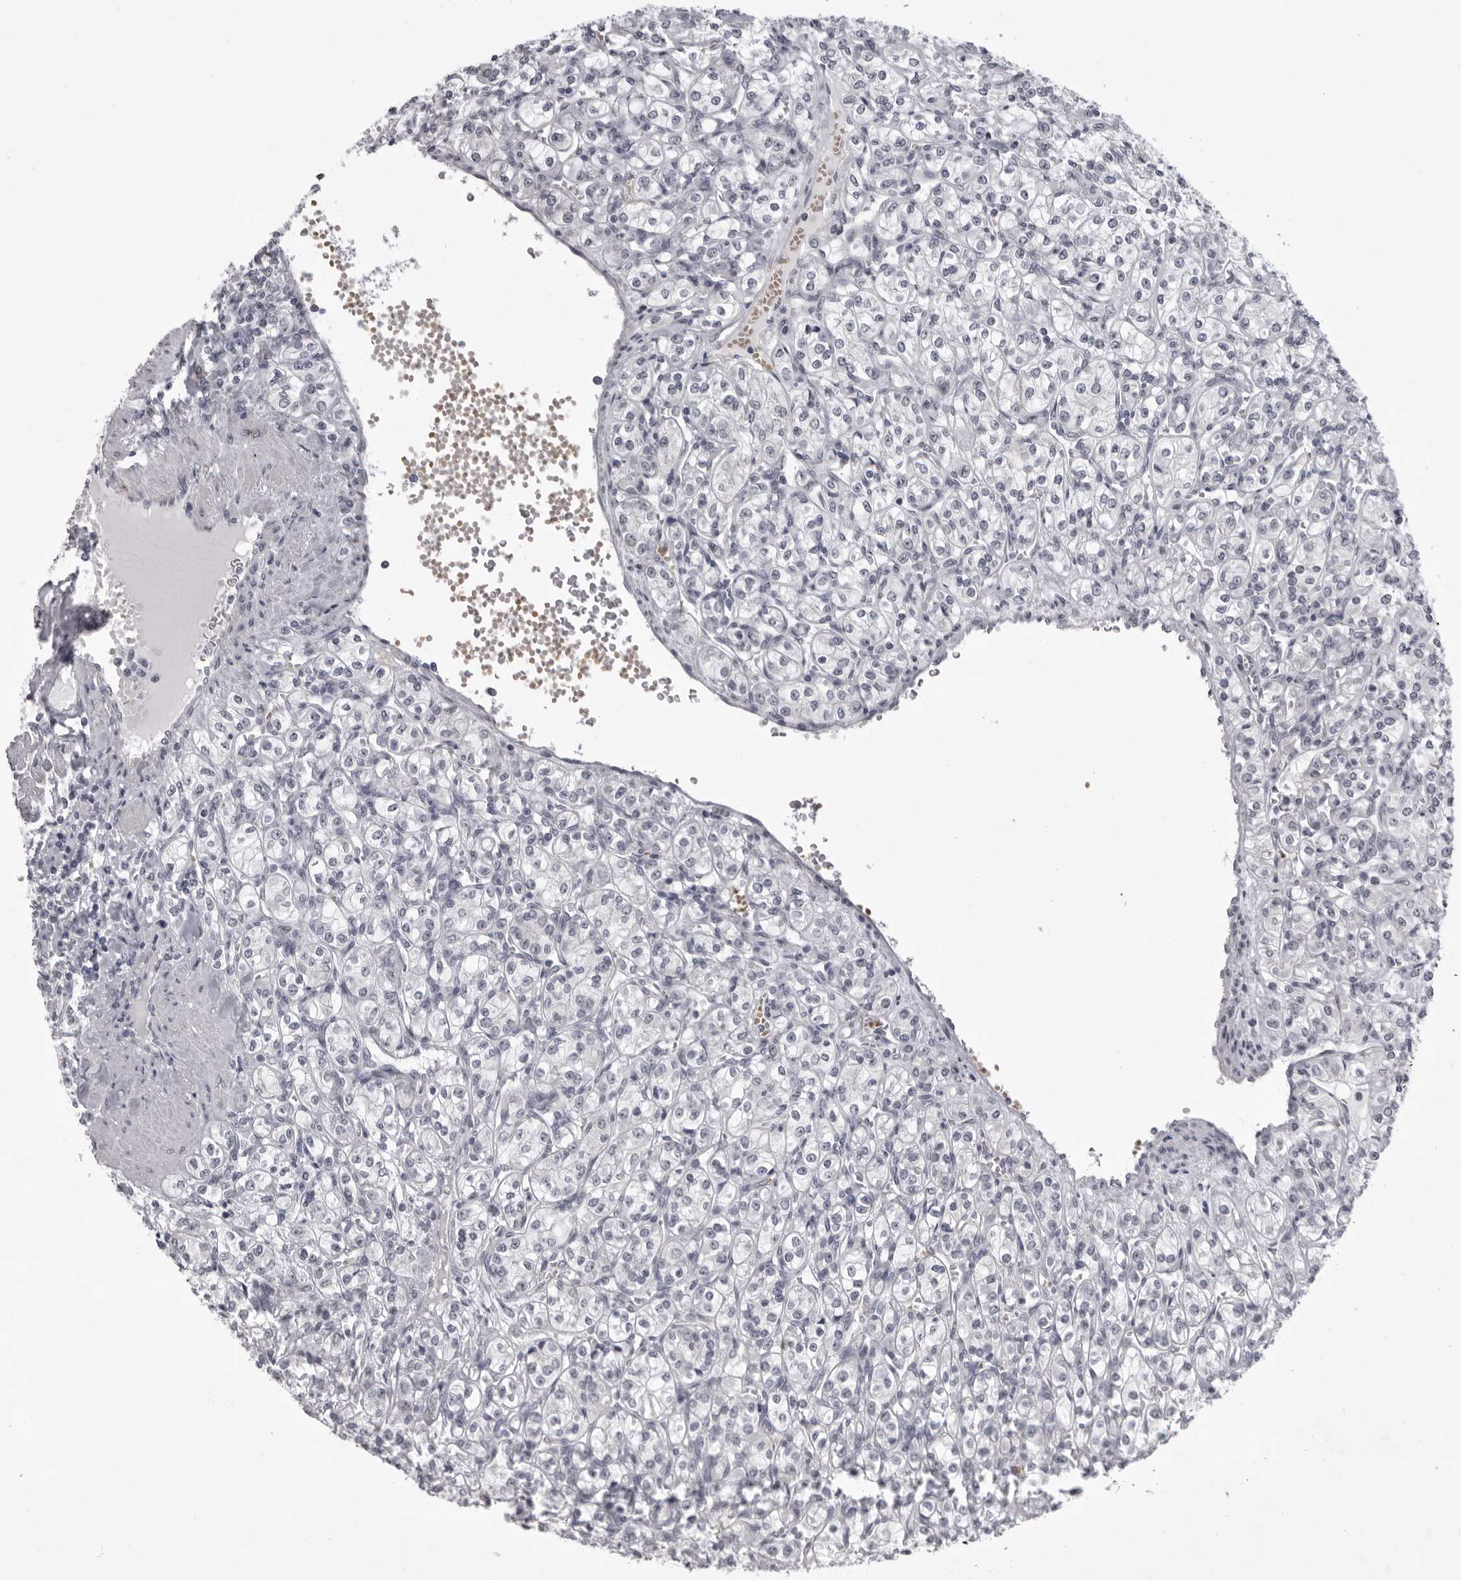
{"staining": {"intensity": "negative", "quantity": "none", "location": "none"}, "tissue": "renal cancer", "cell_type": "Tumor cells", "image_type": "cancer", "snomed": [{"axis": "morphology", "description": "Adenocarcinoma, NOS"}, {"axis": "topography", "description": "Kidney"}], "caption": "Renal cancer was stained to show a protein in brown. There is no significant expression in tumor cells.", "gene": "EPHA10", "patient": {"sex": "male", "age": 77}}